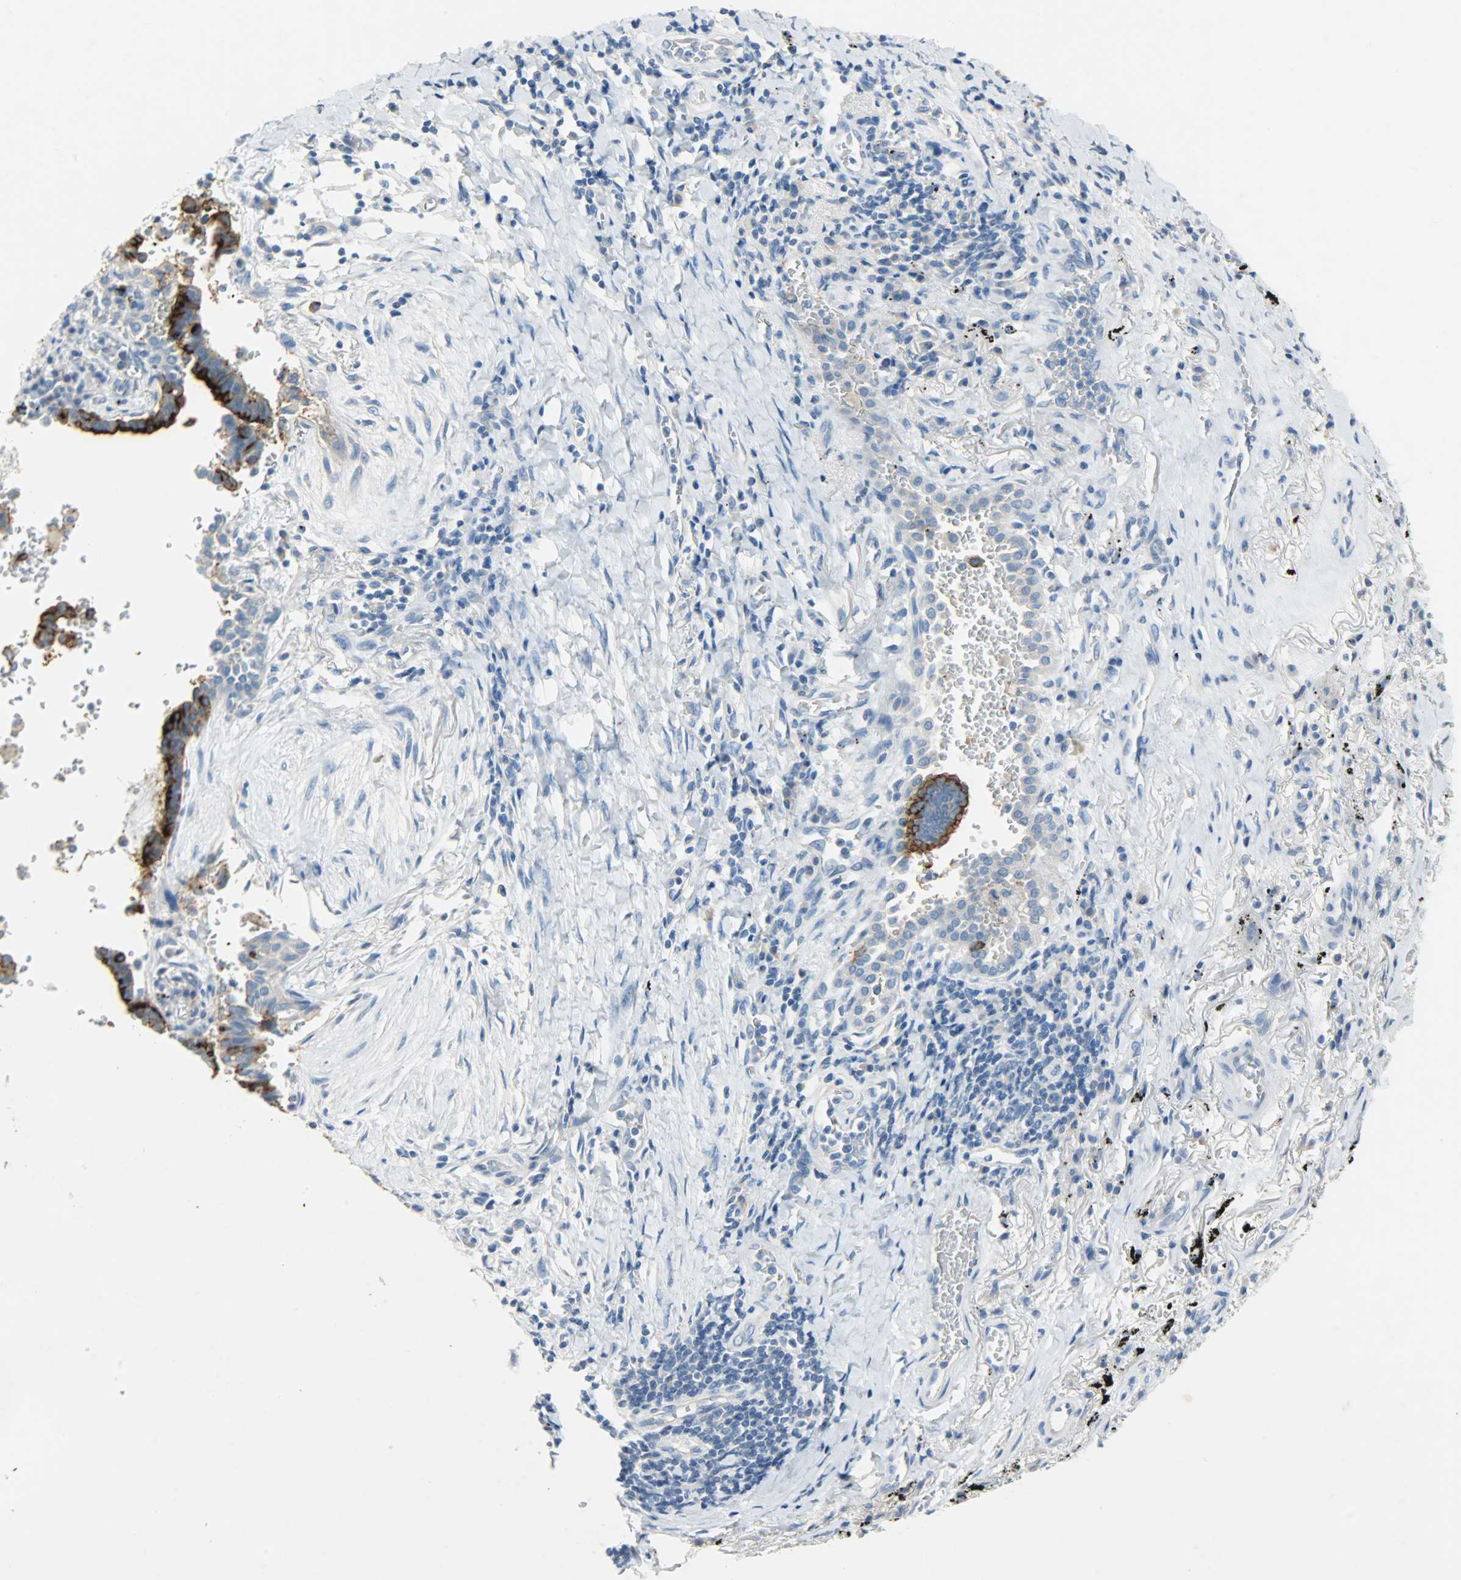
{"staining": {"intensity": "strong", "quantity": ">75%", "location": "cytoplasmic/membranous"}, "tissue": "lung cancer", "cell_type": "Tumor cells", "image_type": "cancer", "snomed": [{"axis": "morphology", "description": "Adenocarcinoma, NOS"}, {"axis": "topography", "description": "Lung"}], "caption": "The histopathology image displays a brown stain indicating the presence of a protein in the cytoplasmic/membranous of tumor cells in lung cancer.", "gene": "PROM1", "patient": {"sex": "female", "age": 64}}